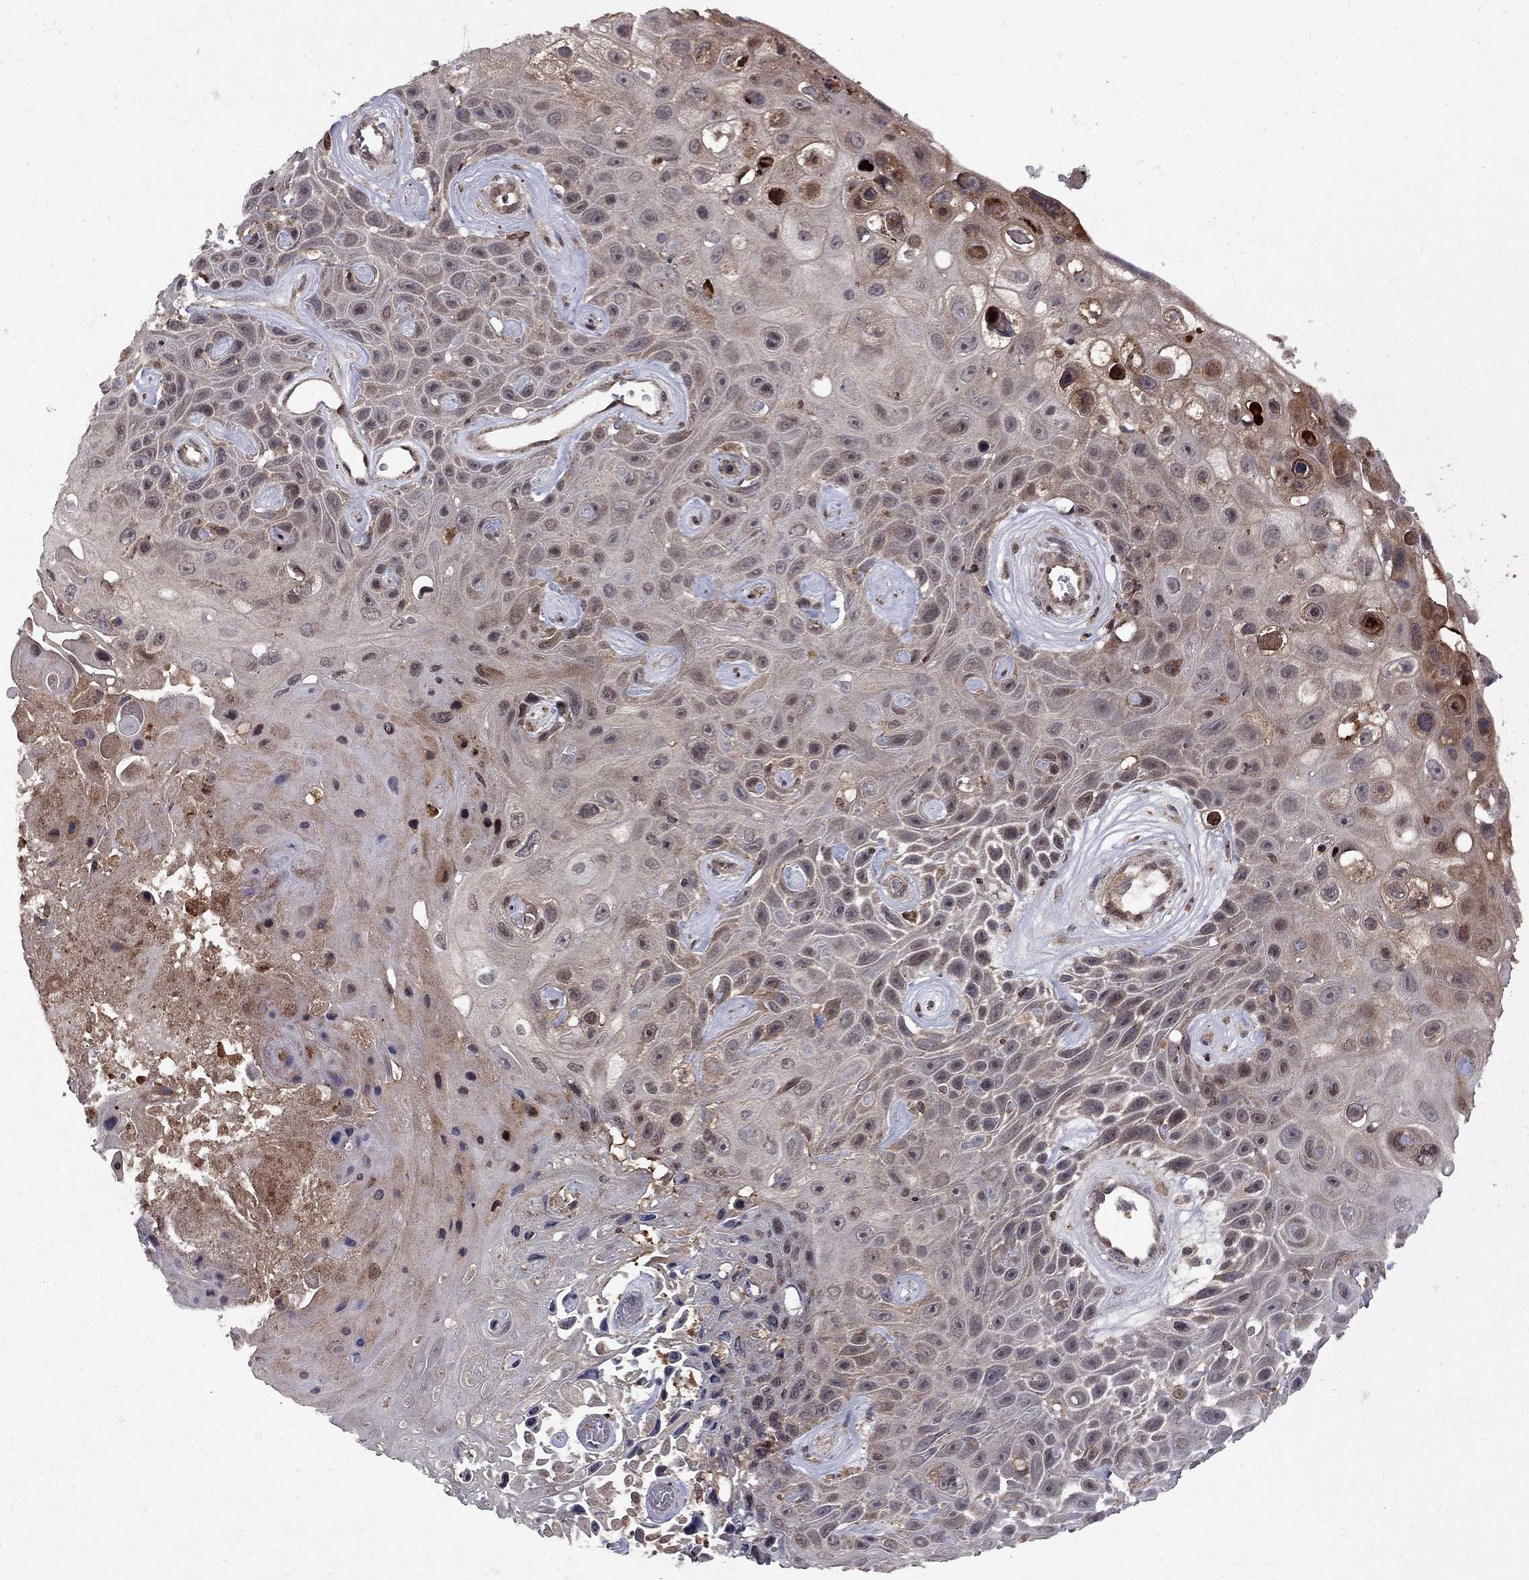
{"staining": {"intensity": "moderate", "quantity": "<25%", "location": "cytoplasmic/membranous"}, "tissue": "skin cancer", "cell_type": "Tumor cells", "image_type": "cancer", "snomed": [{"axis": "morphology", "description": "Squamous cell carcinoma, NOS"}, {"axis": "topography", "description": "Skin"}], "caption": "Immunohistochemical staining of human skin cancer (squamous cell carcinoma) displays low levels of moderate cytoplasmic/membranous positivity in approximately <25% of tumor cells. The staining was performed using DAB (3,3'-diaminobenzidine) to visualize the protein expression in brown, while the nuclei were stained in blue with hematoxylin (Magnification: 20x).", "gene": "IPP", "patient": {"sex": "male", "age": 82}}